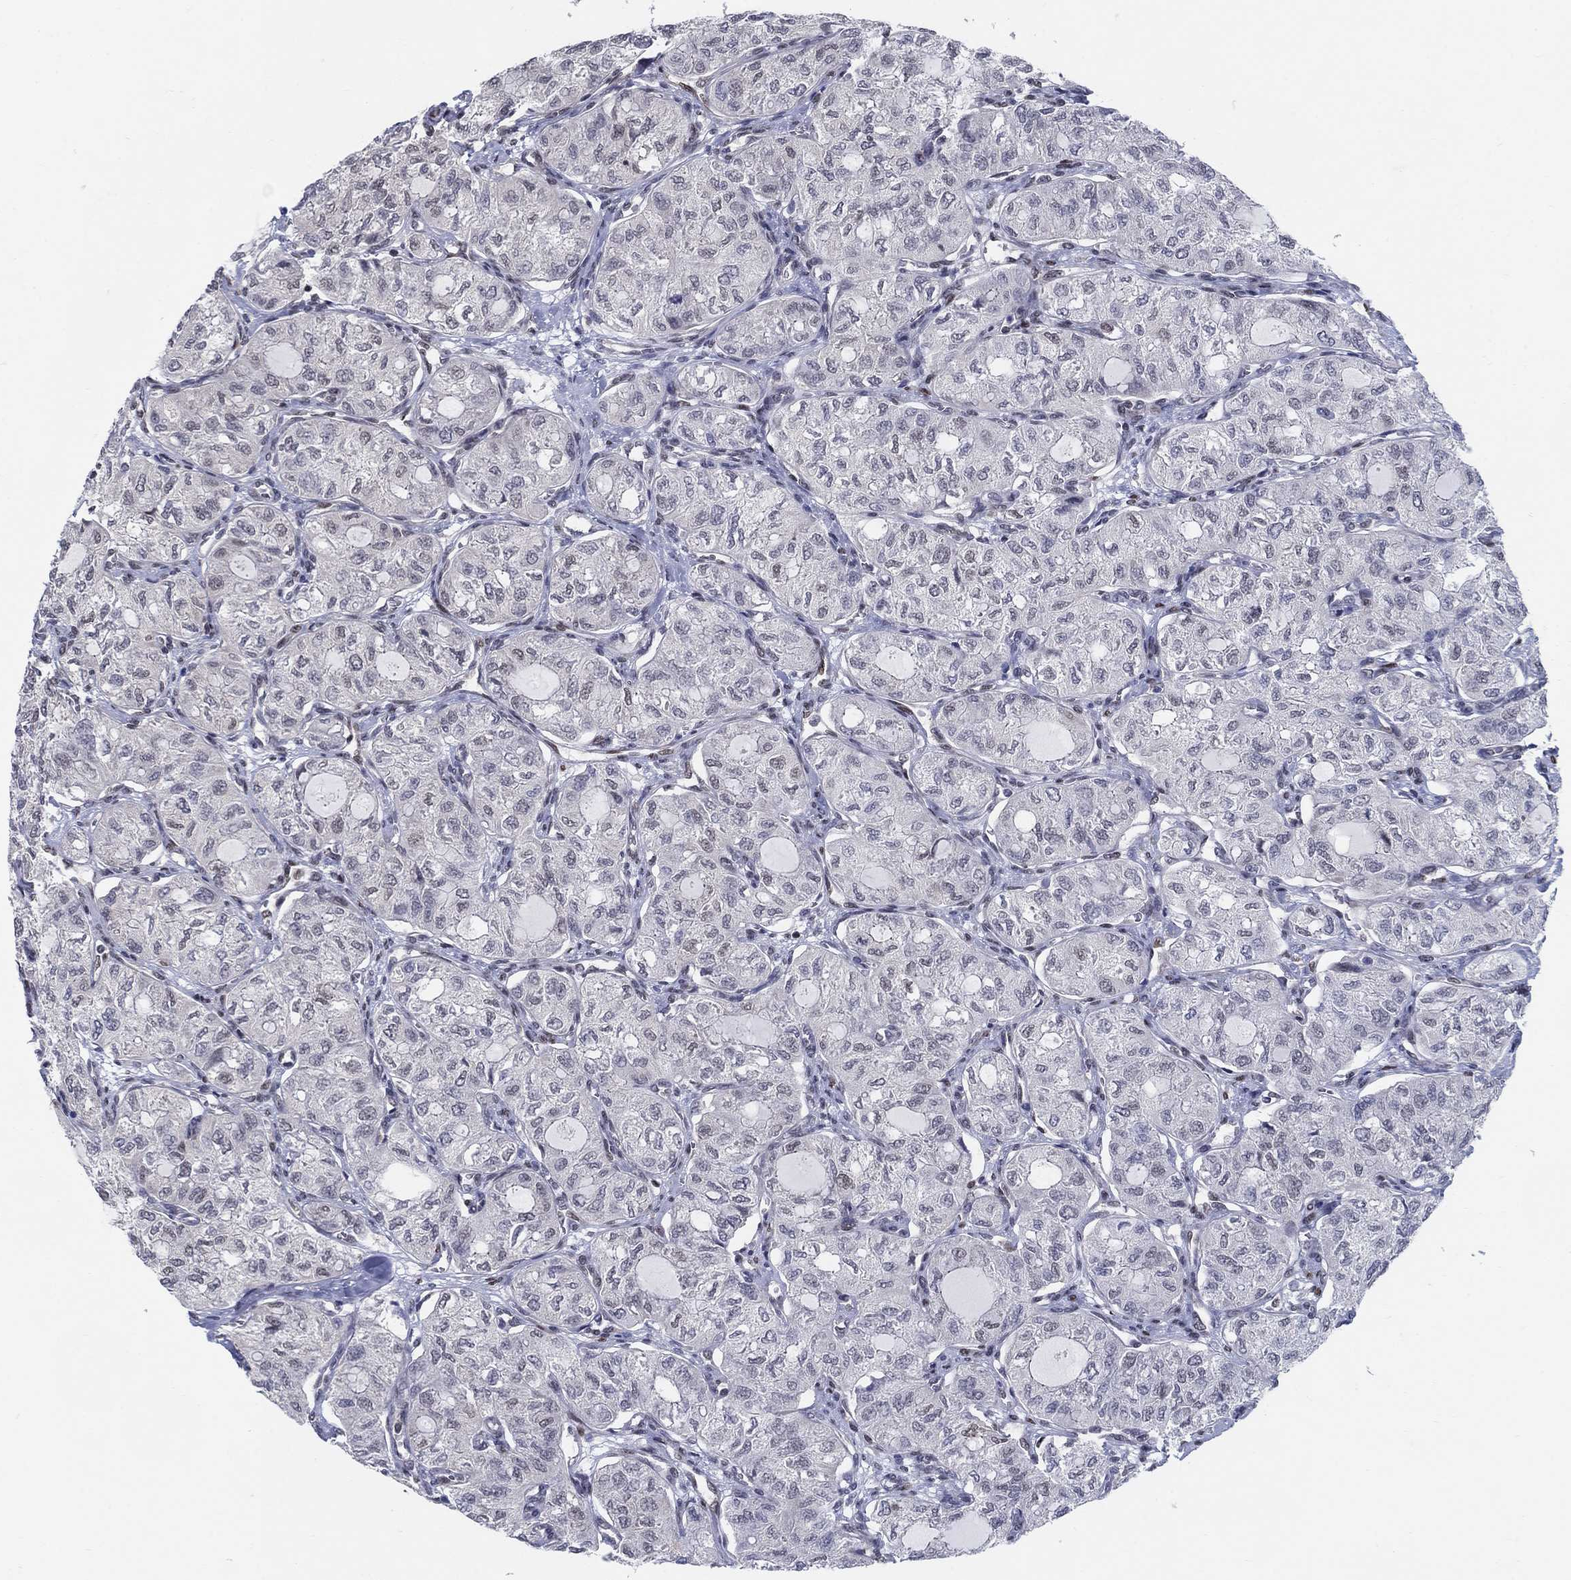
{"staining": {"intensity": "negative", "quantity": "none", "location": "none"}, "tissue": "thyroid cancer", "cell_type": "Tumor cells", "image_type": "cancer", "snomed": [{"axis": "morphology", "description": "Follicular adenoma carcinoma, NOS"}, {"axis": "topography", "description": "Thyroid gland"}], "caption": "An IHC histopathology image of follicular adenoma carcinoma (thyroid) is shown. There is no staining in tumor cells of follicular adenoma carcinoma (thyroid). (DAB (3,3'-diaminobenzidine) immunohistochemistry (IHC) with hematoxylin counter stain).", "gene": "CENPE", "patient": {"sex": "male", "age": 75}}